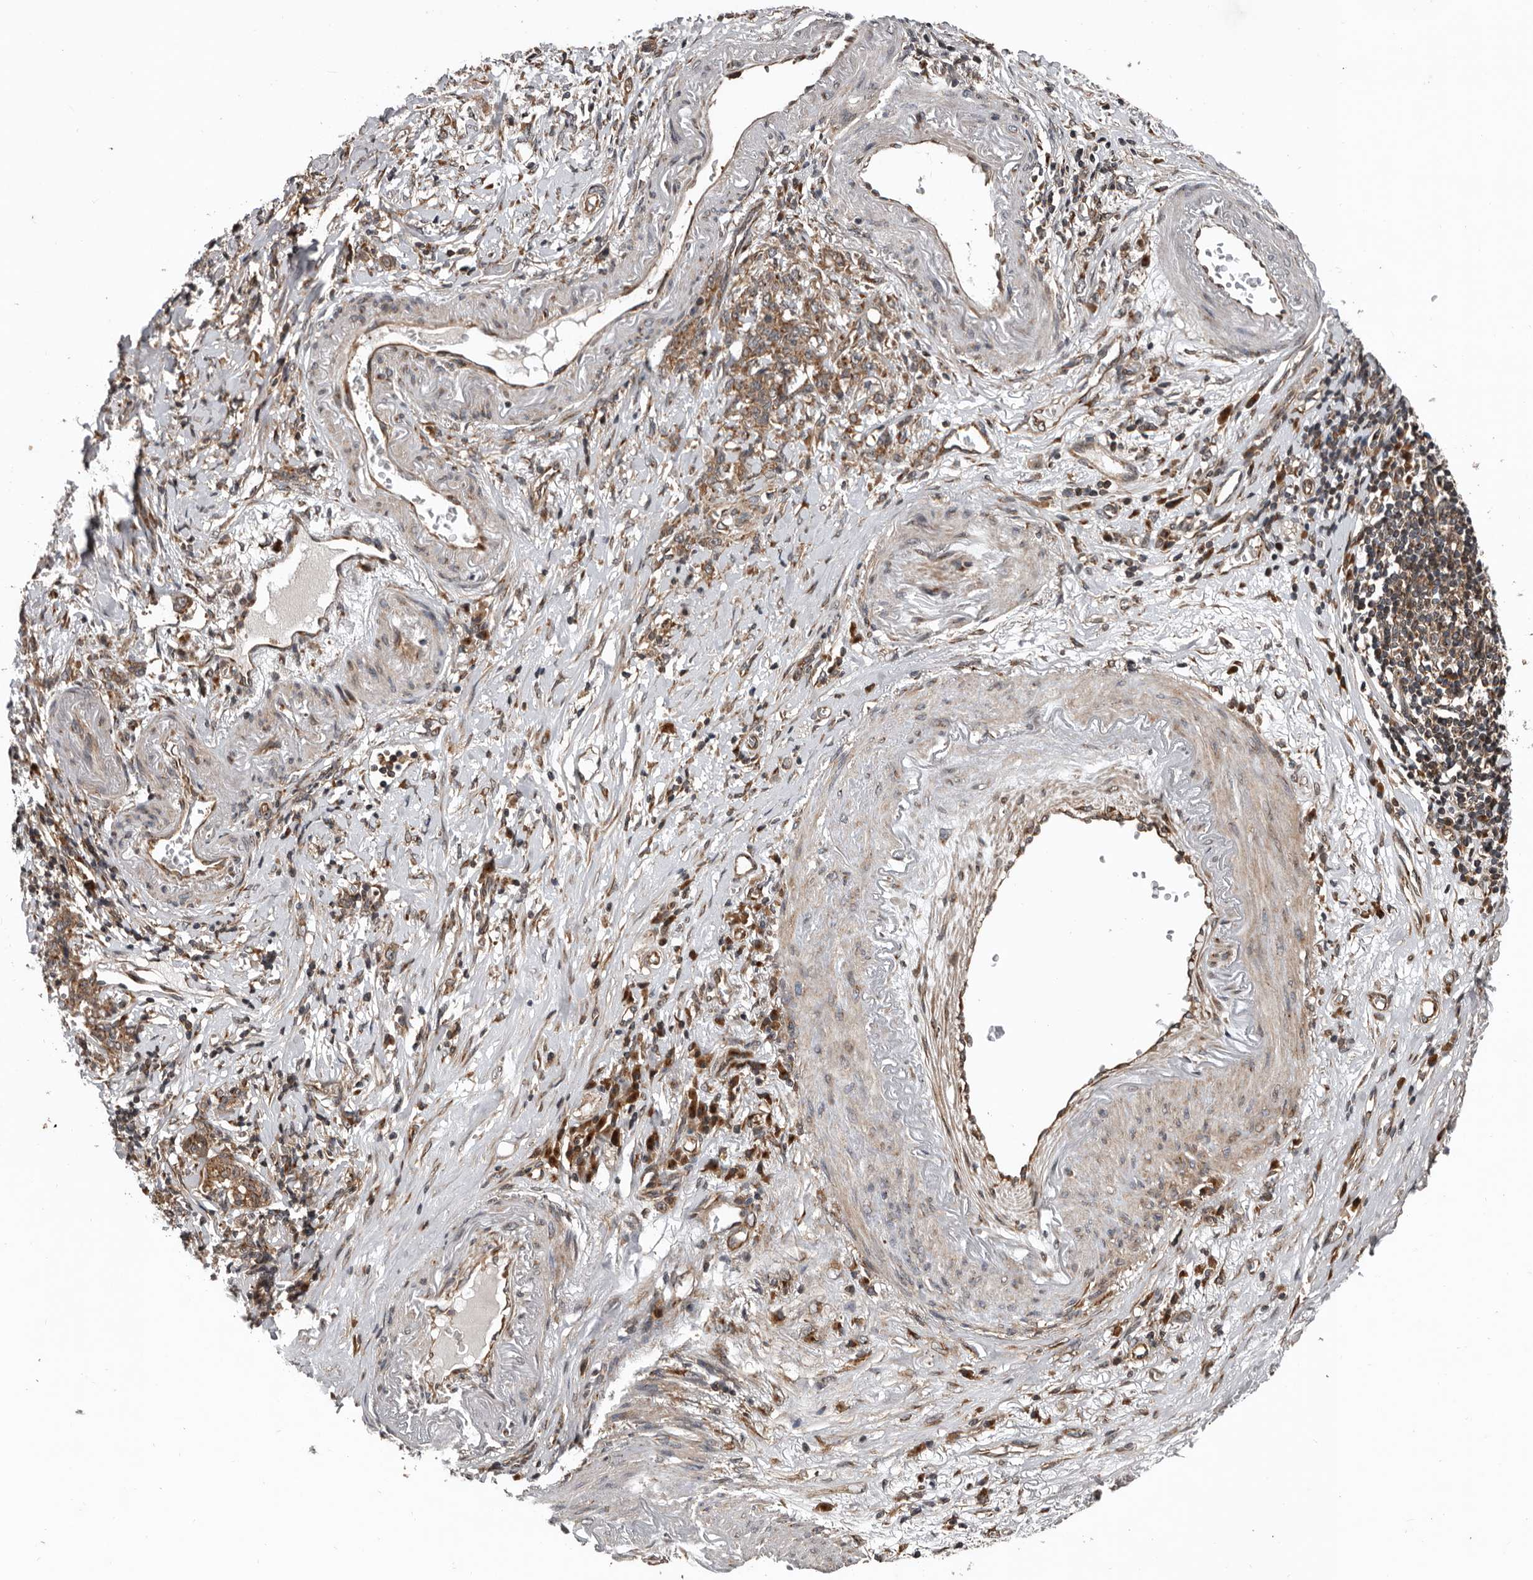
{"staining": {"intensity": "moderate", "quantity": ">75%", "location": "cytoplasmic/membranous"}, "tissue": "stomach cancer", "cell_type": "Tumor cells", "image_type": "cancer", "snomed": [{"axis": "morphology", "description": "Adenocarcinoma, NOS"}, {"axis": "topography", "description": "Stomach, lower"}], "caption": "Moderate cytoplasmic/membranous protein expression is present in approximately >75% of tumor cells in stomach cancer. (DAB (3,3'-diaminobenzidine) = brown stain, brightfield microscopy at high magnification).", "gene": "CCDC190", "patient": {"sex": "male", "age": 88}}